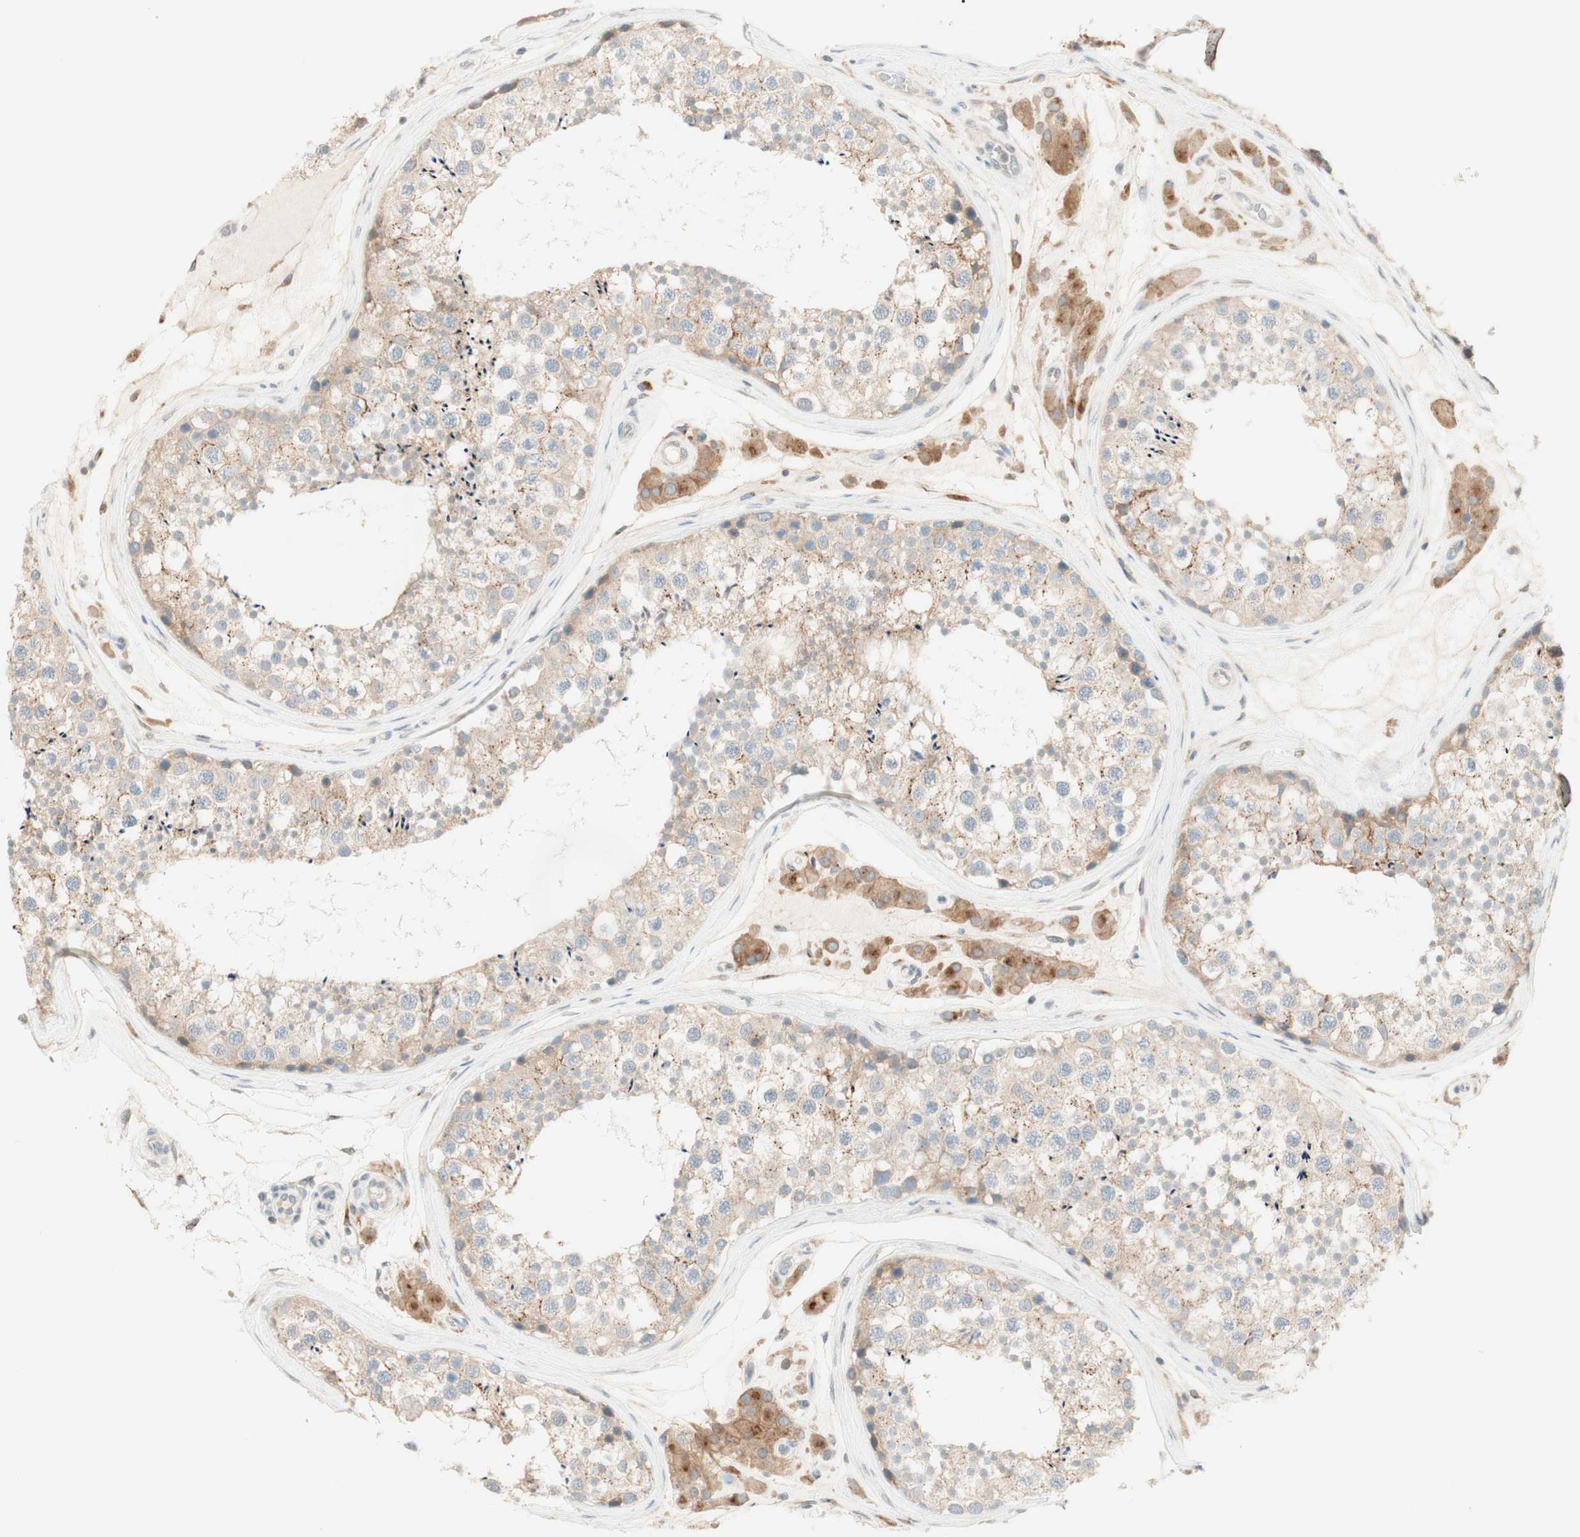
{"staining": {"intensity": "moderate", "quantity": ">75%", "location": "cytoplasmic/membranous"}, "tissue": "testis", "cell_type": "Cells in seminiferous ducts", "image_type": "normal", "snomed": [{"axis": "morphology", "description": "Normal tissue, NOS"}, {"axis": "topography", "description": "Testis"}], "caption": "Protein expression analysis of unremarkable human testis reveals moderate cytoplasmic/membranous expression in approximately >75% of cells in seminiferous ducts. Nuclei are stained in blue.", "gene": "CLCN2", "patient": {"sex": "male", "age": 46}}